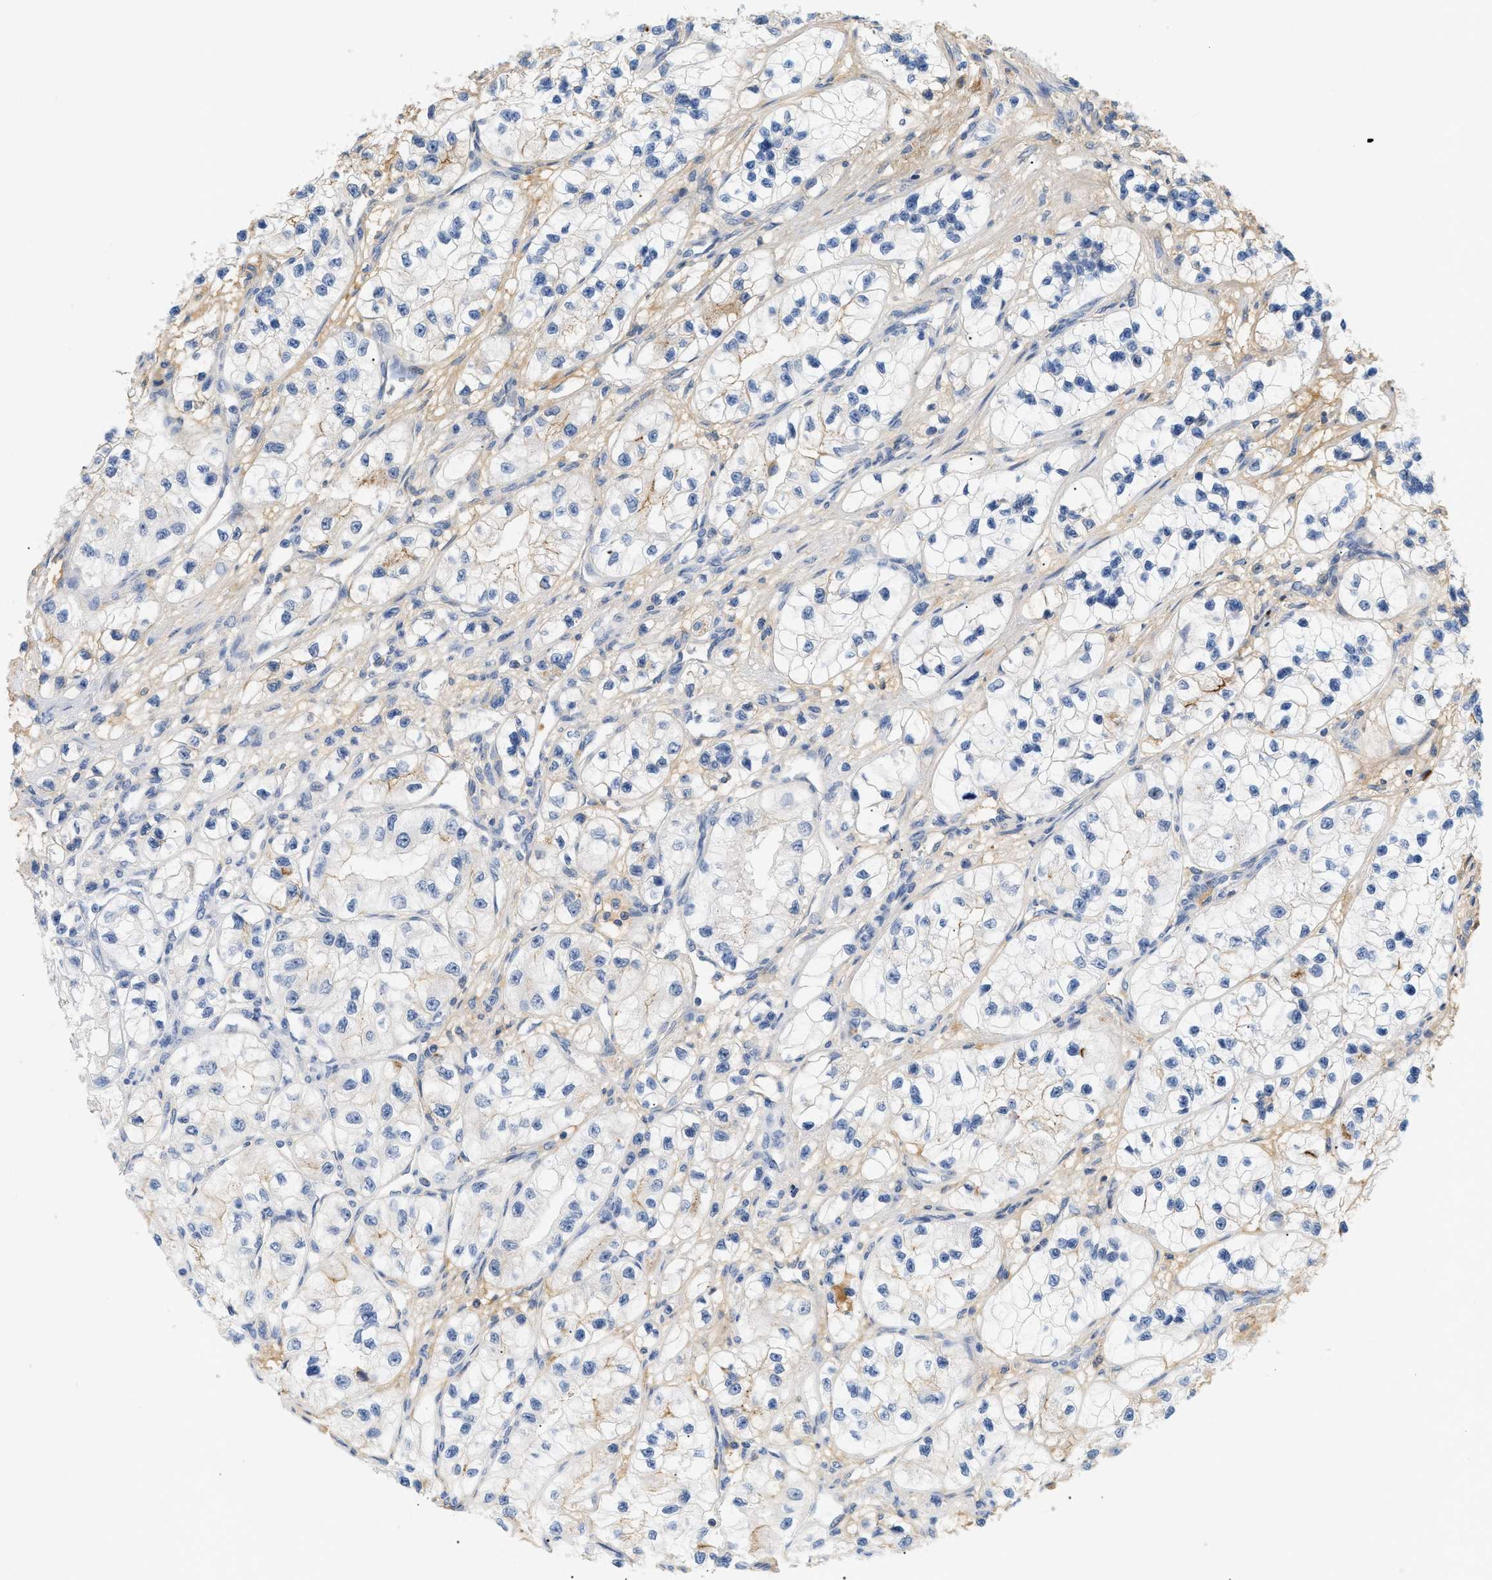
{"staining": {"intensity": "negative", "quantity": "none", "location": "none"}, "tissue": "renal cancer", "cell_type": "Tumor cells", "image_type": "cancer", "snomed": [{"axis": "morphology", "description": "Adenocarcinoma, NOS"}, {"axis": "topography", "description": "Kidney"}], "caption": "Protein analysis of adenocarcinoma (renal) reveals no significant staining in tumor cells.", "gene": "CFH", "patient": {"sex": "female", "age": 57}}